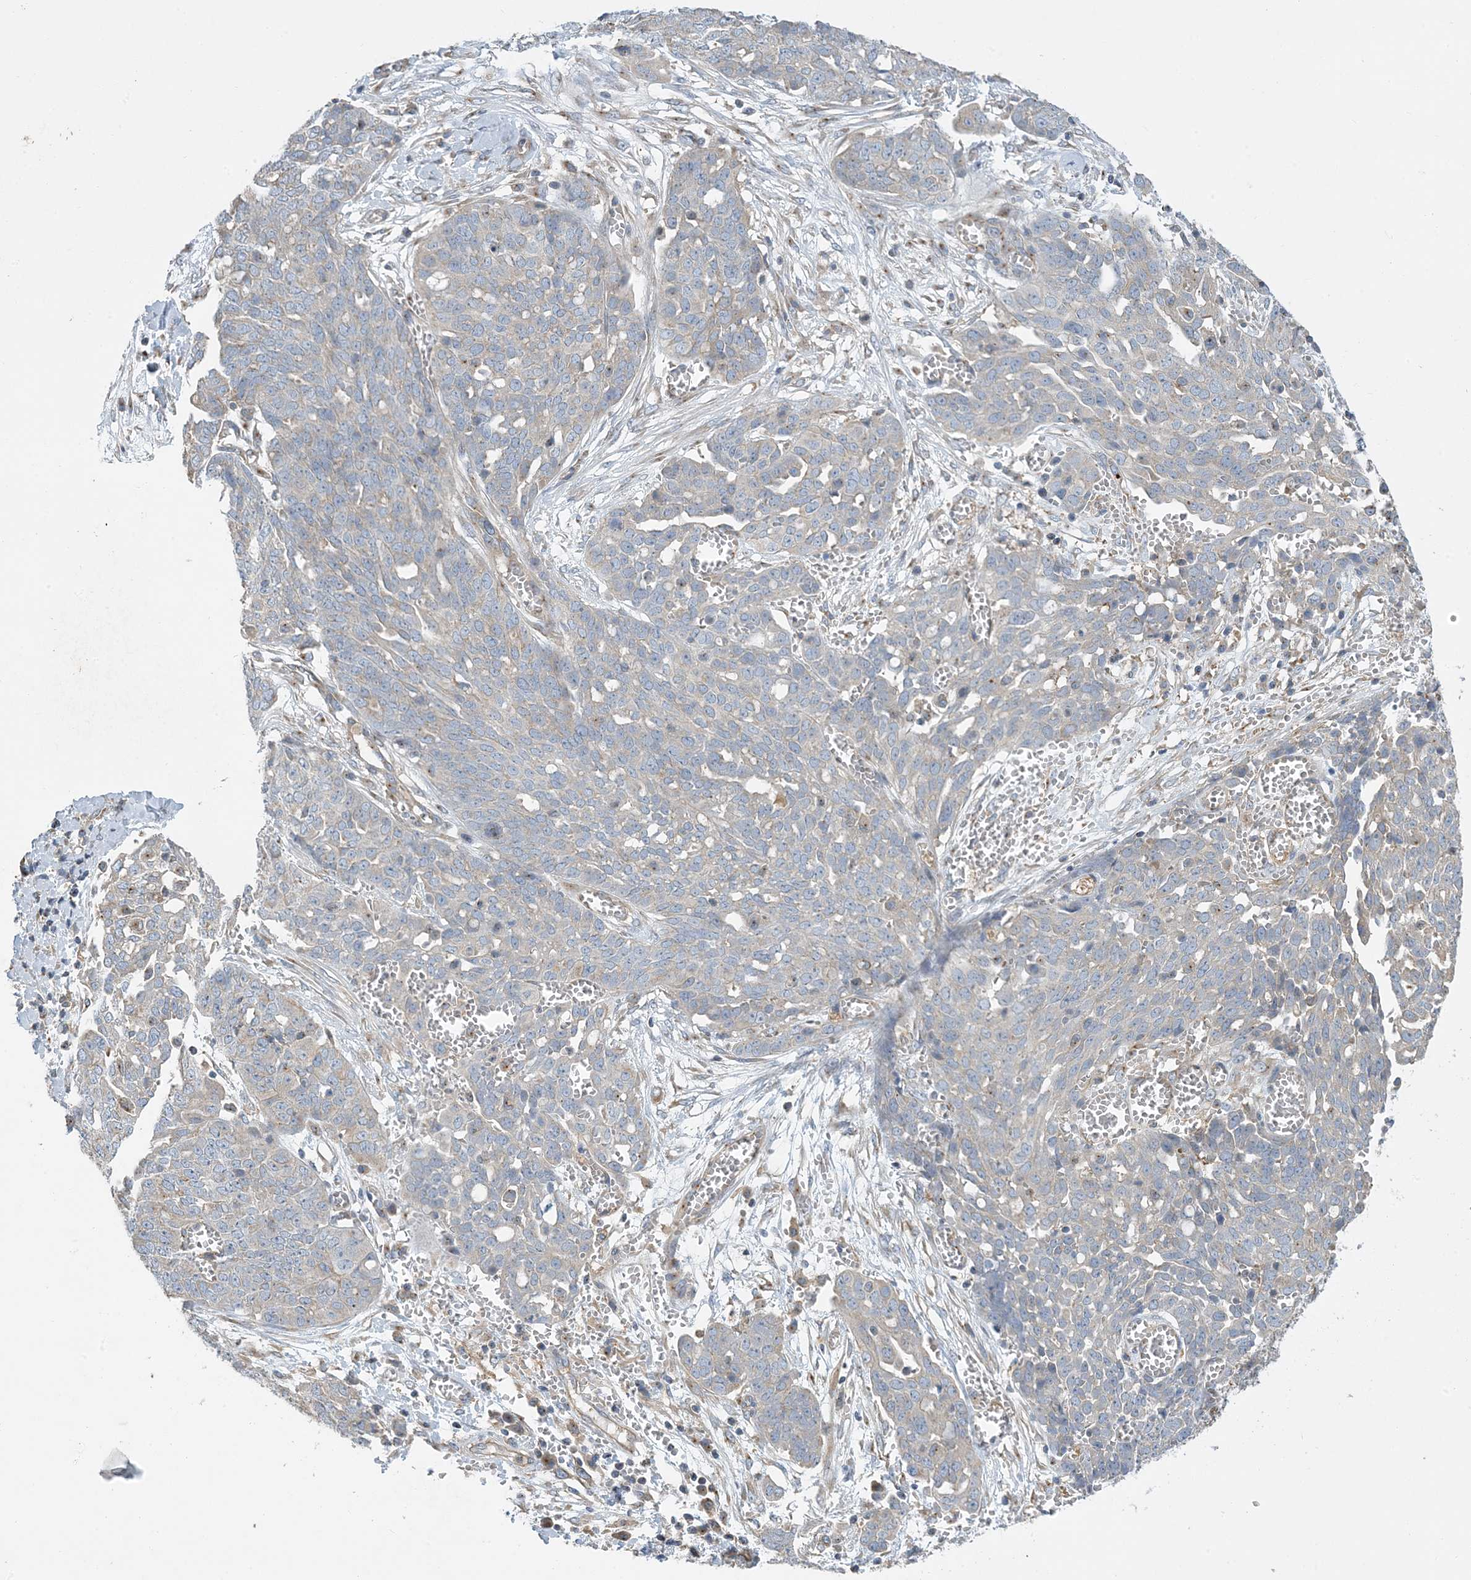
{"staining": {"intensity": "negative", "quantity": "none", "location": "none"}, "tissue": "ovarian cancer", "cell_type": "Tumor cells", "image_type": "cancer", "snomed": [{"axis": "morphology", "description": "Cystadenocarcinoma, serous, NOS"}, {"axis": "topography", "description": "Soft tissue"}, {"axis": "topography", "description": "Ovary"}], "caption": "IHC micrograph of human serous cystadenocarcinoma (ovarian) stained for a protein (brown), which demonstrates no expression in tumor cells. The staining was performed using DAB to visualize the protein expression in brown, while the nuclei were stained in blue with hematoxylin (Magnification: 20x).", "gene": "SIDT1", "patient": {"sex": "female", "age": 57}}